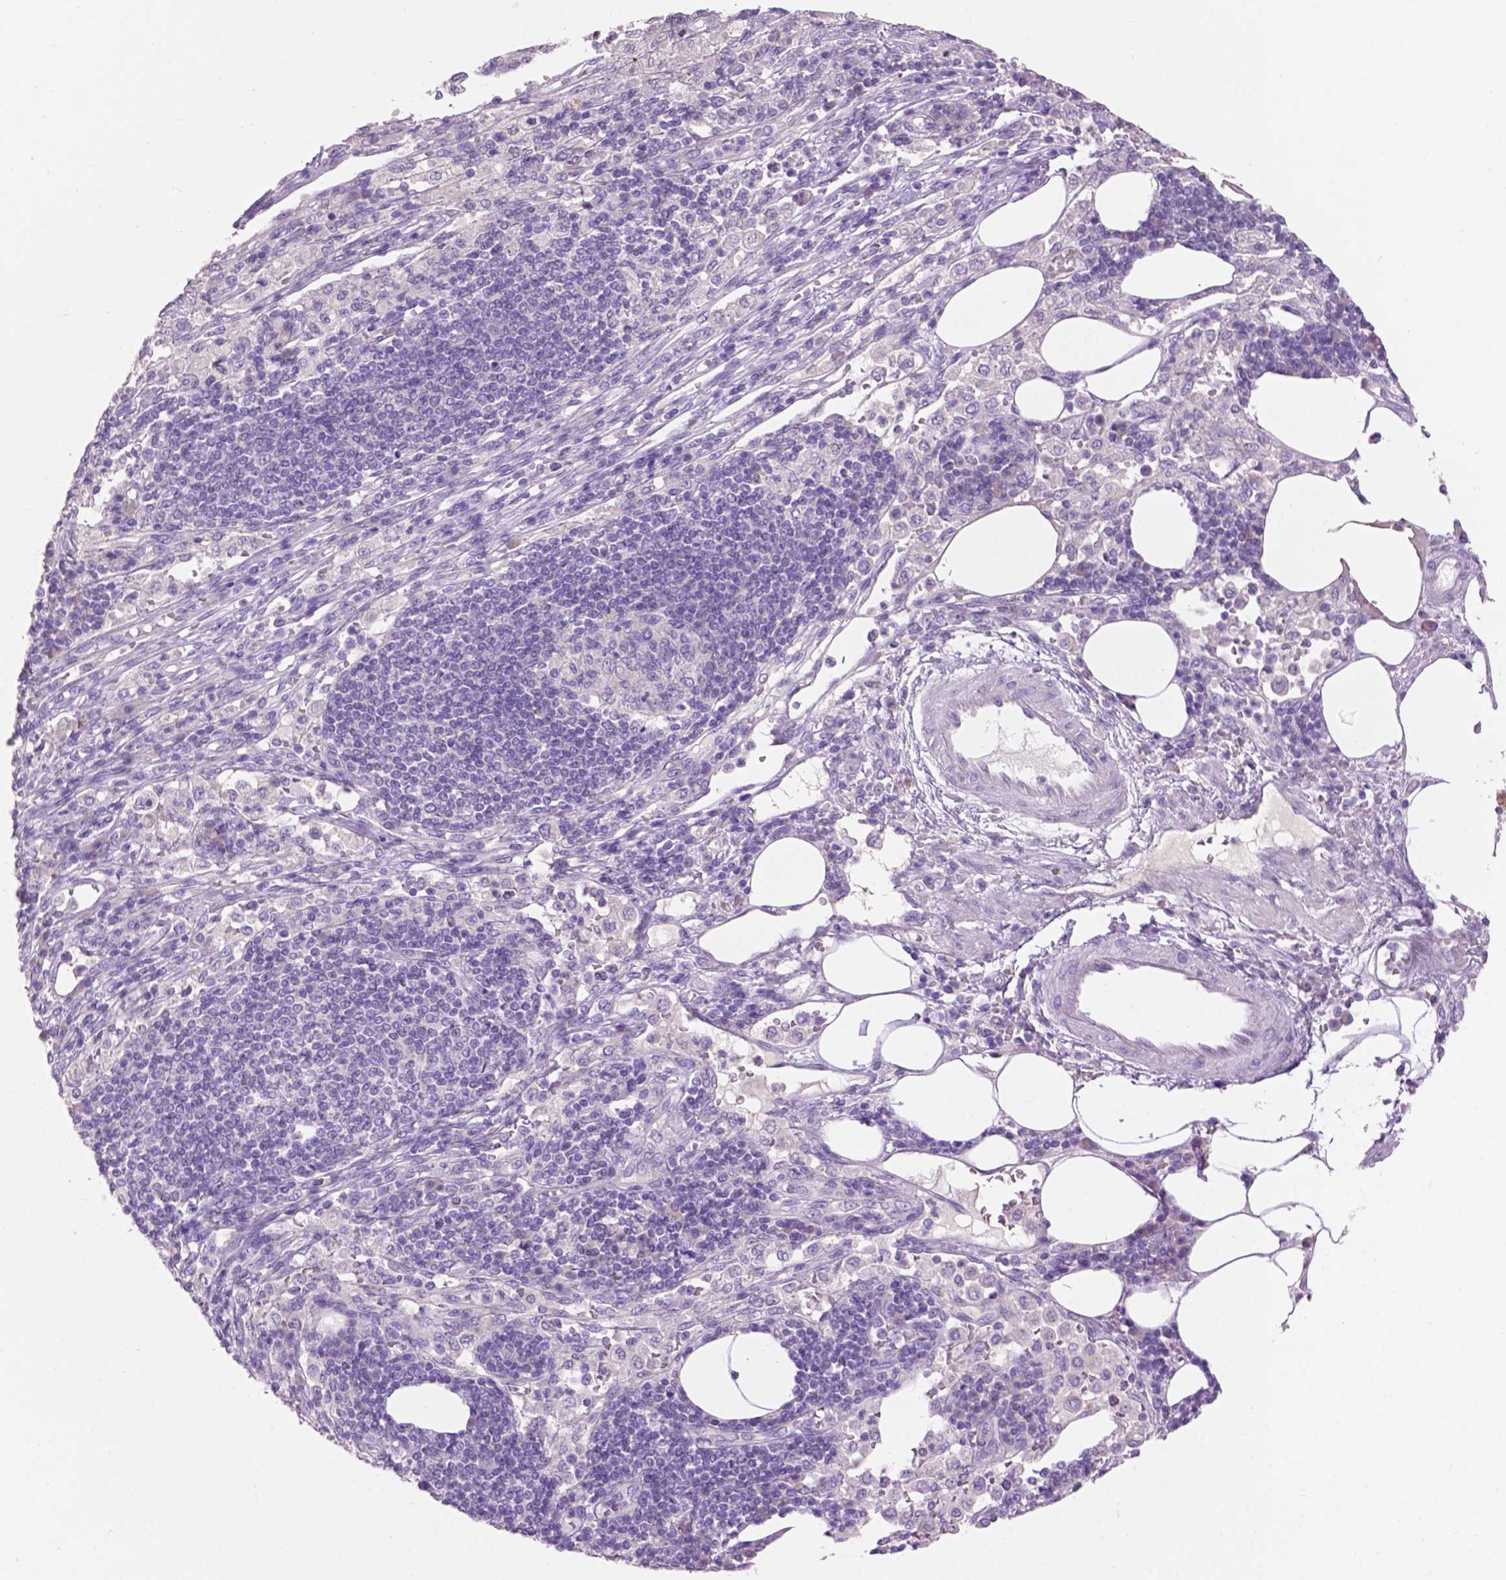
{"staining": {"intensity": "negative", "quantity": "none", "location": "none"}, "tissue": "pancreatic cancer", "cell_type": "Tumor cells", "image_type": "cancer", "snomed": [{"axis": "morphology", "description": "Adenocarcinoma, NOS"}, {"axis": "topography", "description": "Pancreas"}], "caption": "This is a photomicrograph of immunohistochemistry staining of pancreatic cancer (adenocarcinoma), which shows no positivity in tumor cells. (DAB (3,3'-diaminobenzidine) immunohistochemistry (IHC) with hematoxylin counter stain).", "gene": "CRYBA4", "patient": {"sex": "female", "age": 61}}